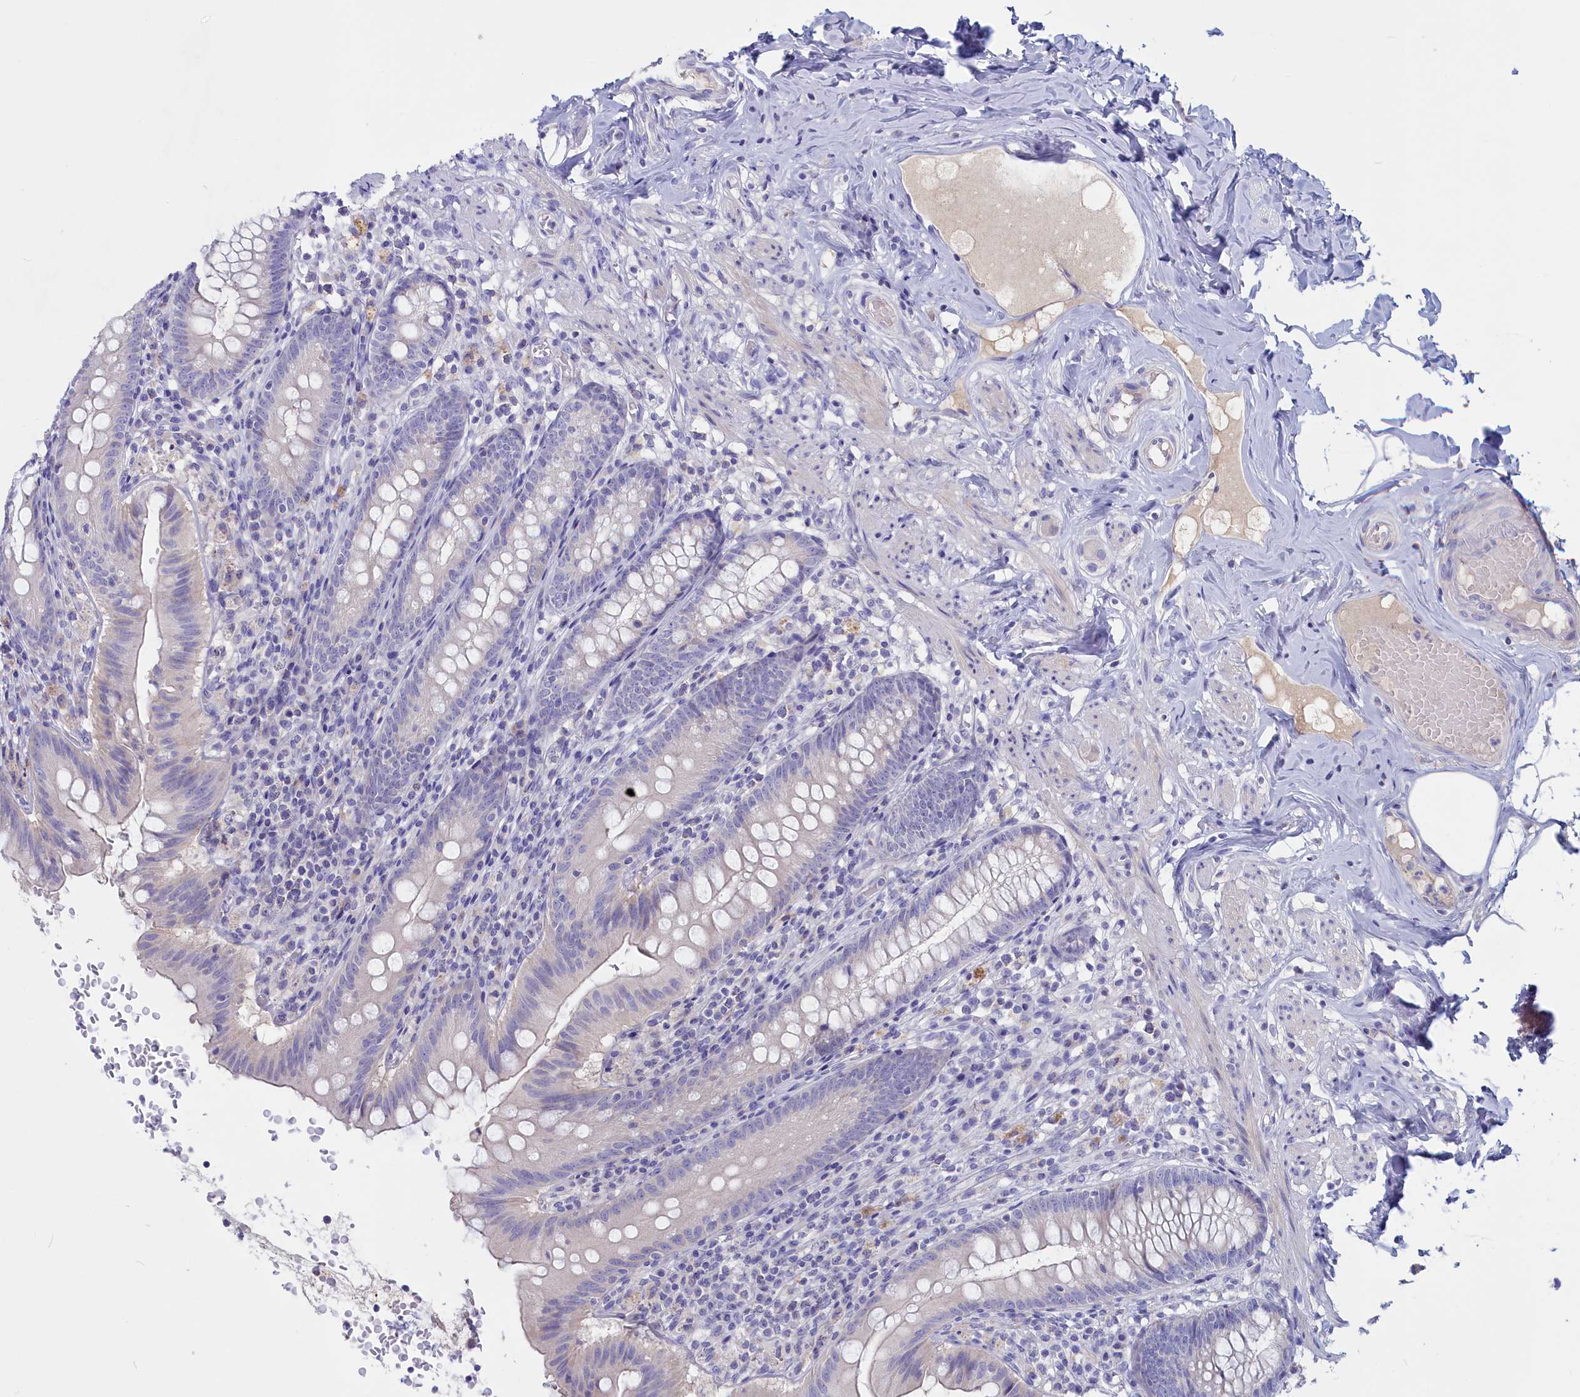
{"staining": {"intensity": "negative", "quantity": "none", "location": "none"}, "tissue": "appendix", "cell_type": "Glandular cells", "image_type": "normal", "snomed": [{"axis": "morphology", "description": "Normal tissue, NOS"}, {"axis": "topography", "description": "Appendix"}], "caption": "Immunohistochemistry micrograph of unremarkable appendix: human appendix stained with DAB displays no significant protein expression in glandular cells.", "gene": "ADGRA1", "patient": {"sex": "male", "age": 55}}